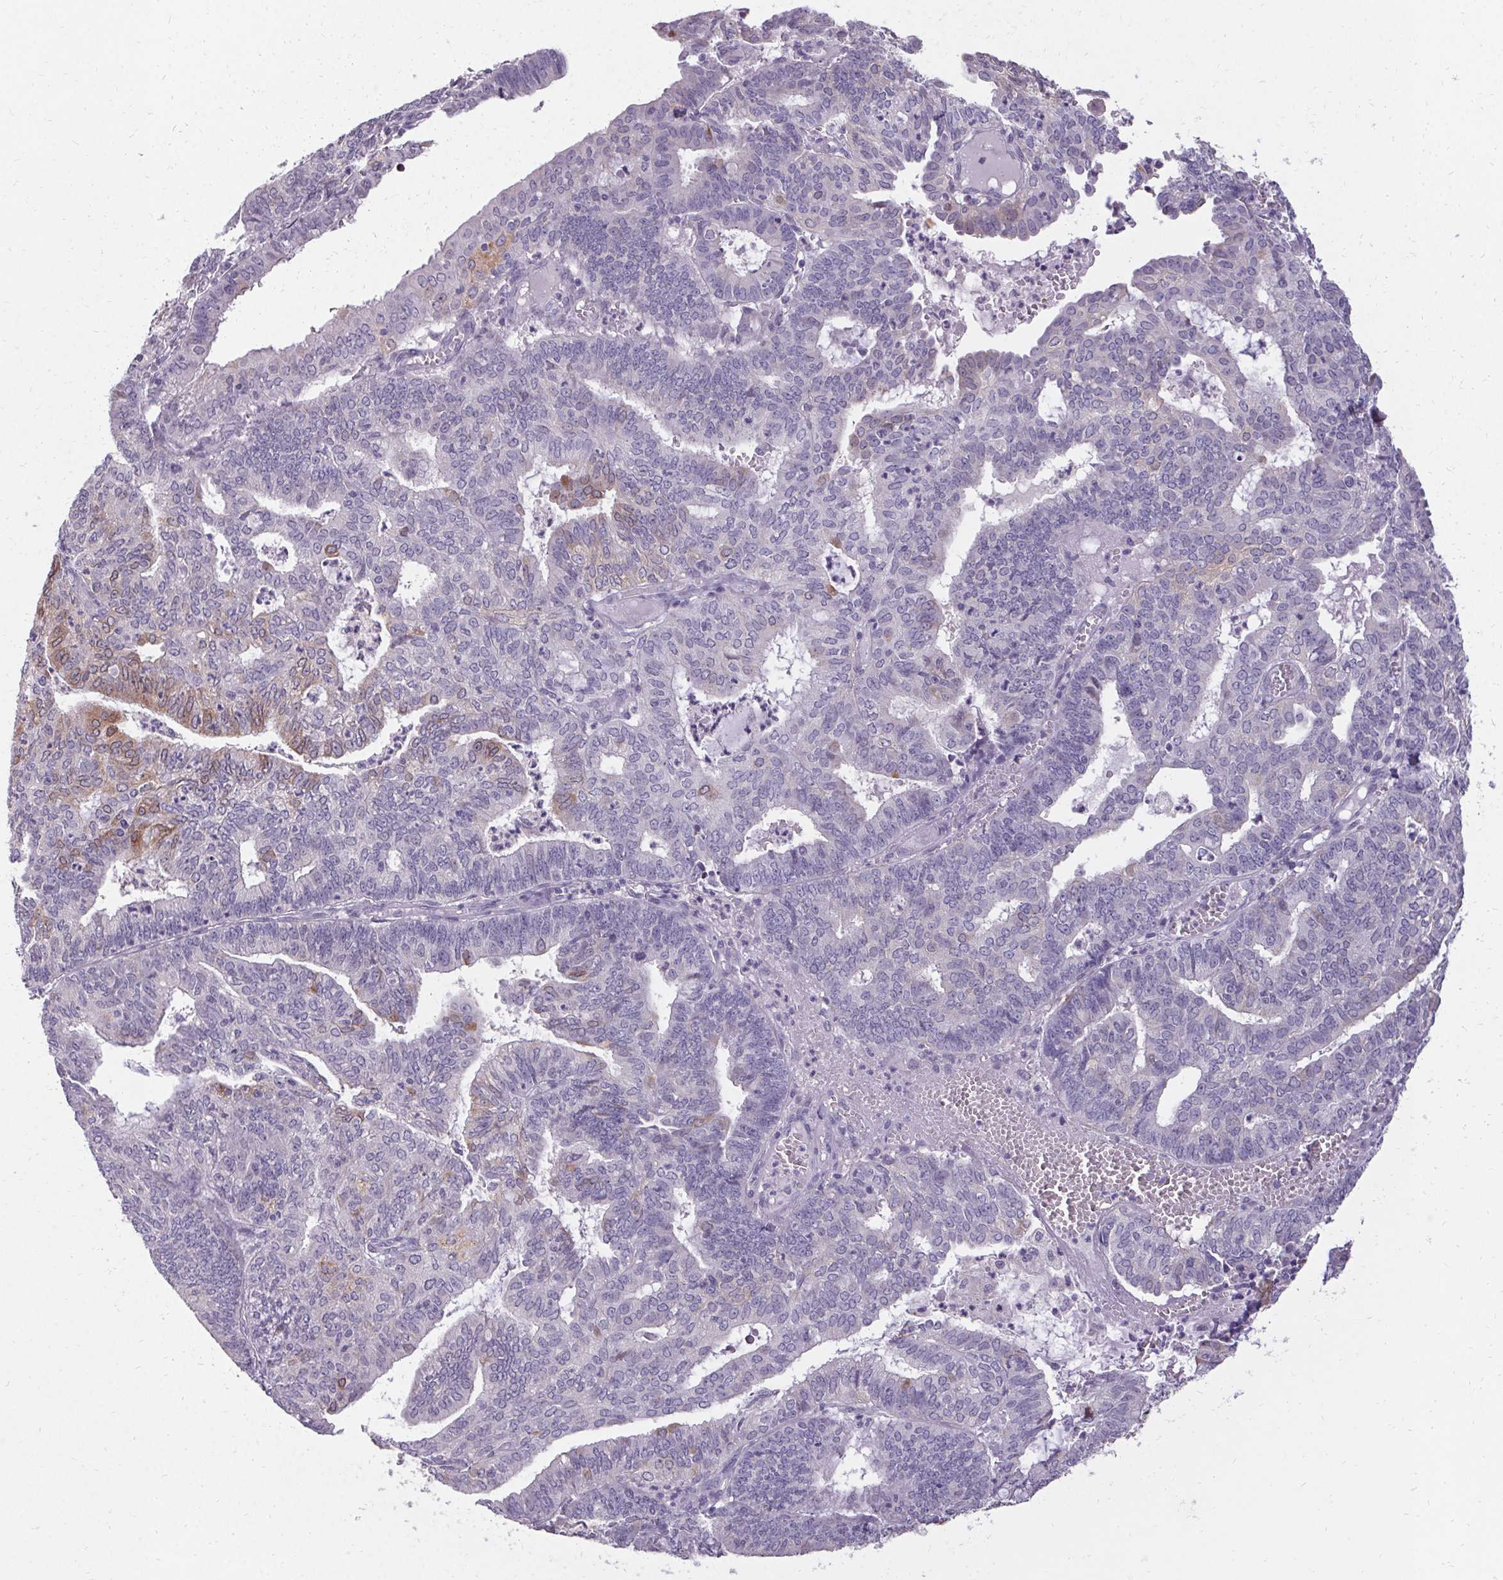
{"staining": {"intensity": "weak", "quantity": "<25%", "location": "cytoplasmic/membranous"}, "tissue": "endometrial cancer", "cell_type": "Tumor cells", "image_type": "cancer", "snomed": [{"axis": "morphology", "description": "Adenocarcinoma, NOS"}, {"axis": "topography", "description": "Endometrium"}], "caption": "Immunohistochemistry (IHC) of endometrial cancer demonstrates no staining in tumor cells.", "gene": "HSD17B3", "patient": {"sex": "female", "age": 61}}